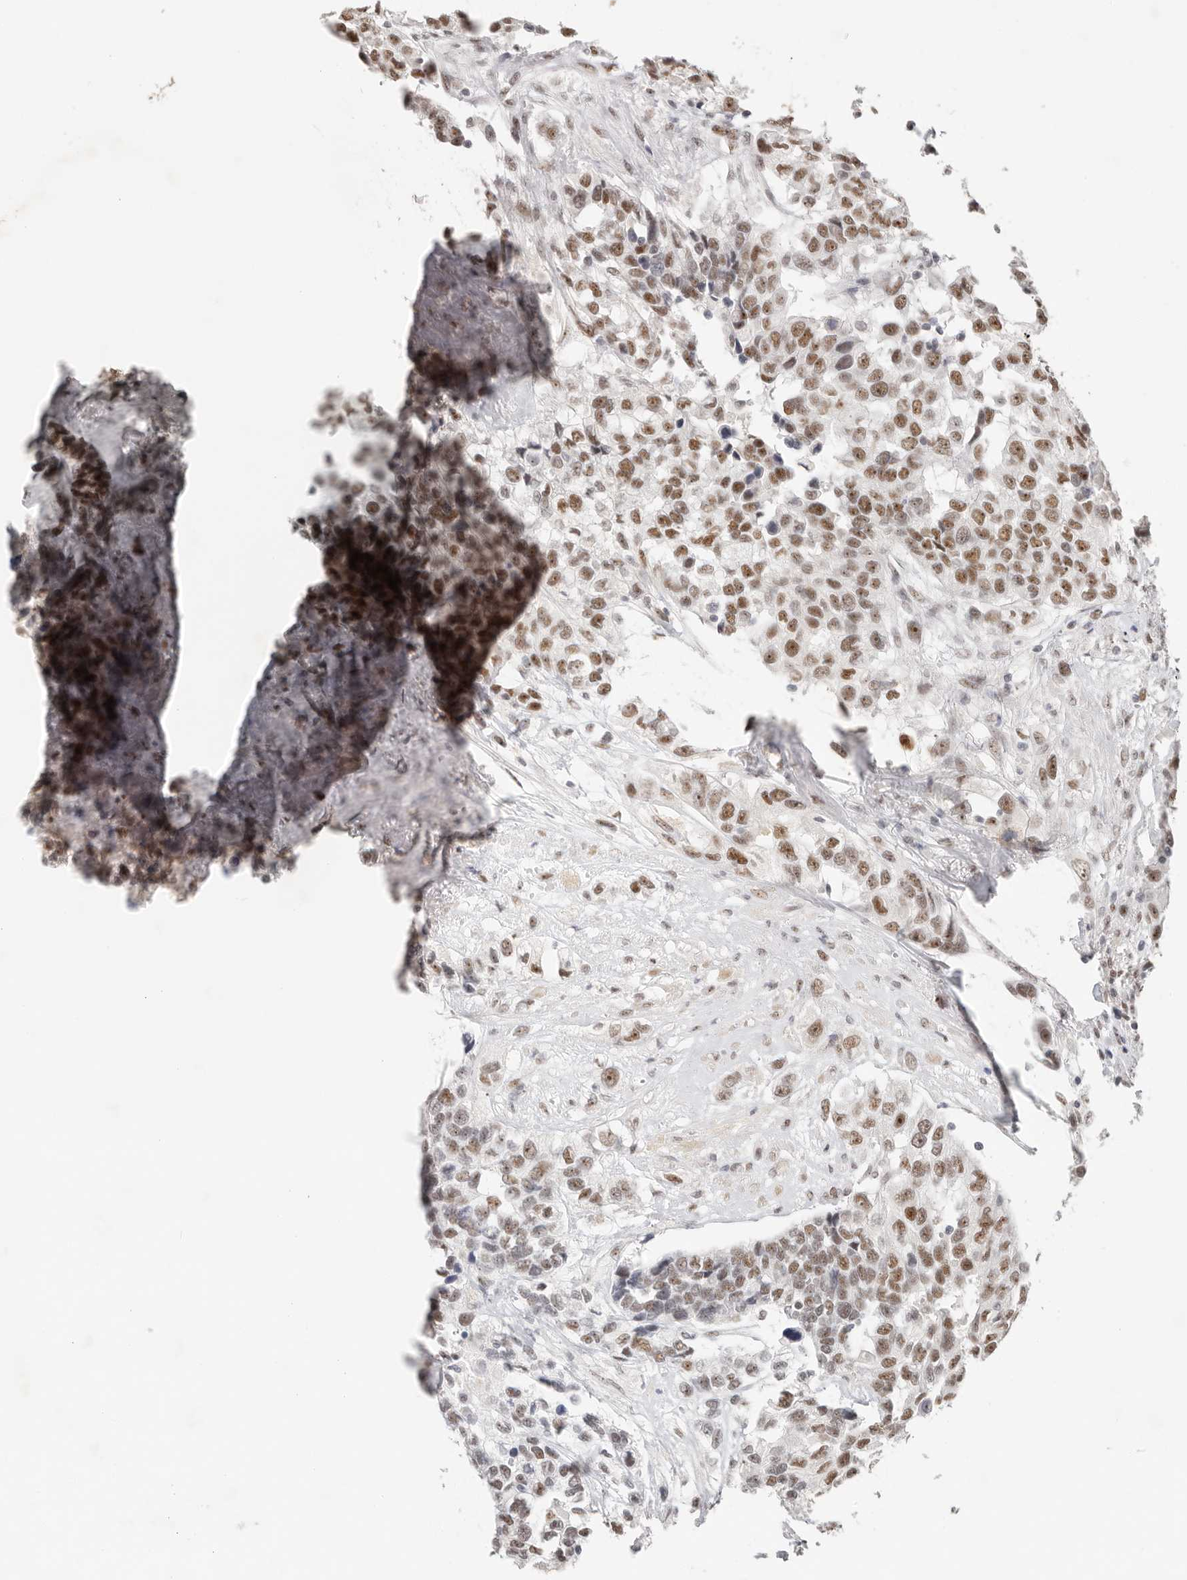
{"staining": {"intensity": "moderate", "quantity": ">75%", "location": "nuclear"}, "tissue": "urothelial cancer", "cell_type": "Tumor cells", "image_type": "cancer", "snomed": [{"axis": "morphology", "description": "Urothelial carcinoma, High grade"}, {"axis": "topography", "description": "Urinary bladder"}], "caption": "Tumor cells show medium levels of moderate nuclear staining in approximately >75% of cells in human high-grade urothelial carcinoma. (DAB = brown stain, brightfield microscopy at high magnification).", "gene": "LARP7", "patient": {"sex": "female", "age": 80}}